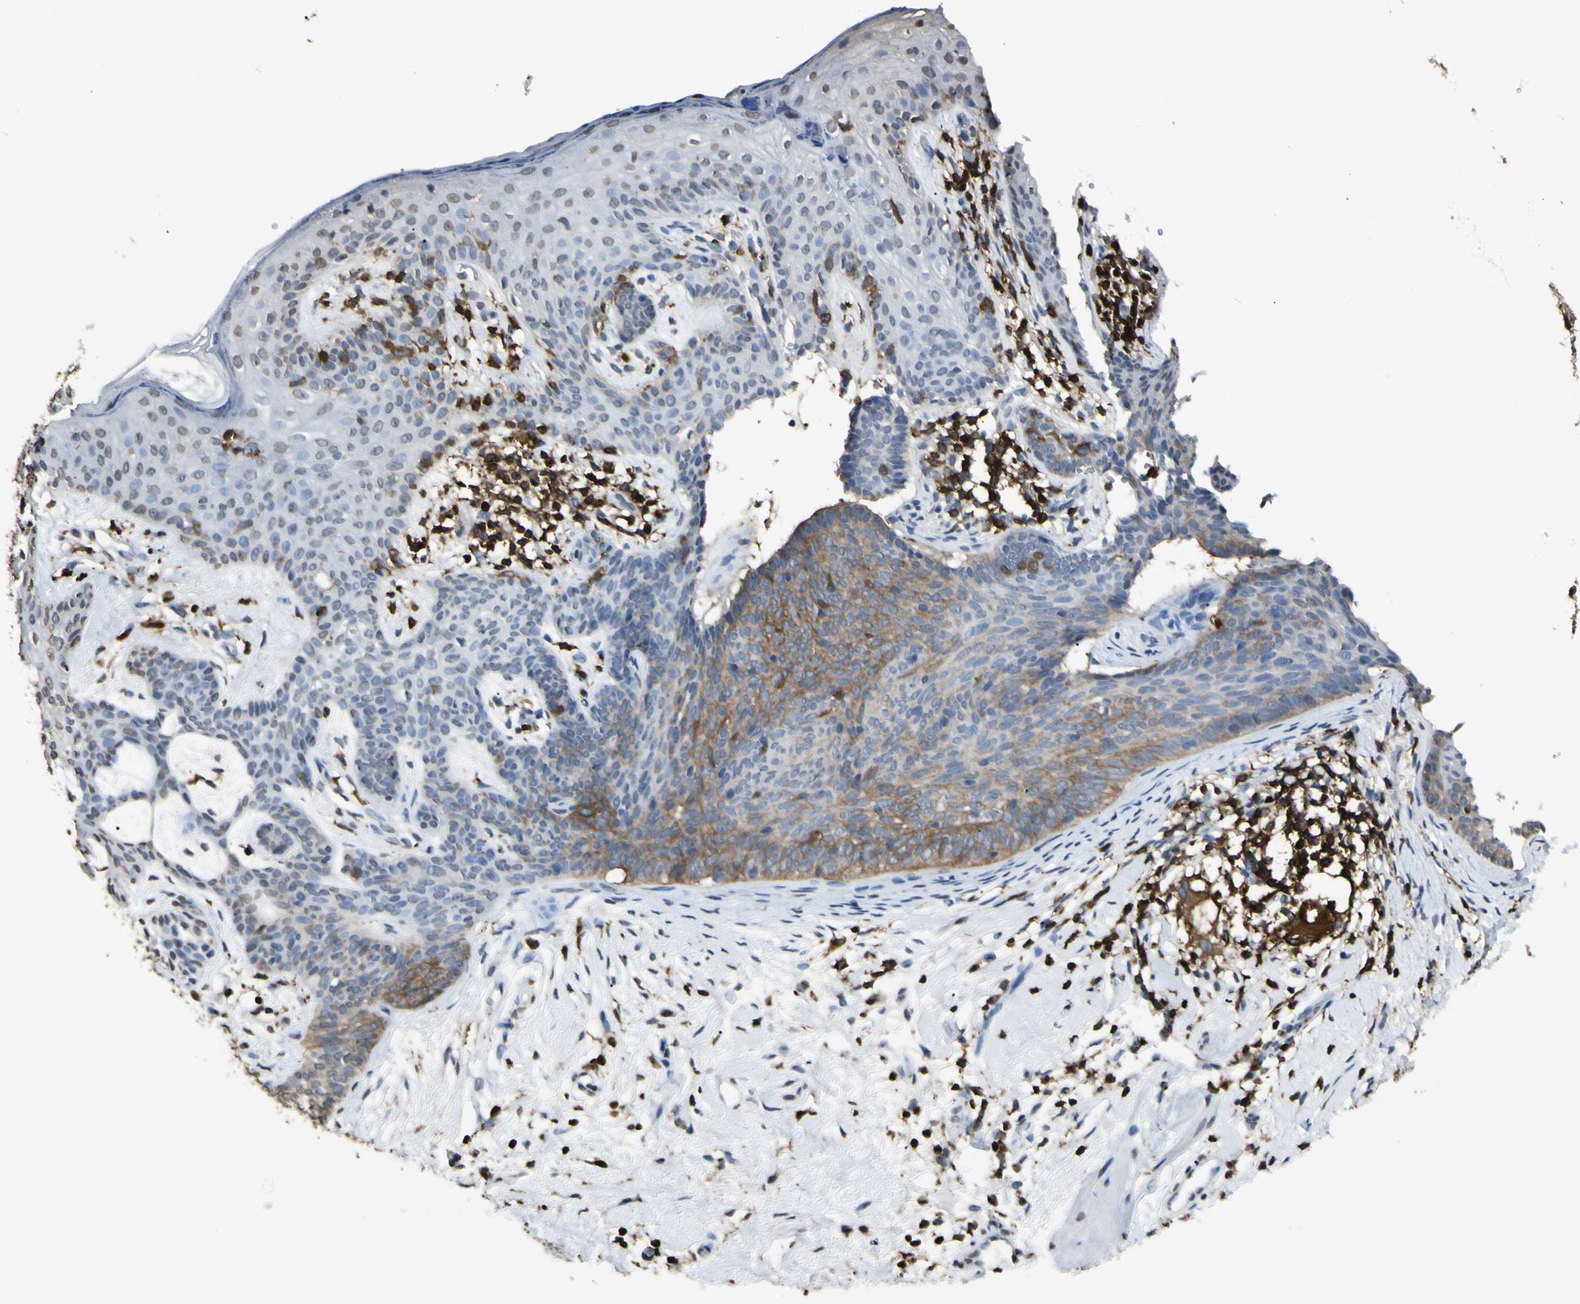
{"staining": {"intensity": "moderate", "quantity": "<25%", "location": "cytoplasmic/membranous"}, "tissue": "skin cancer", "cell_type": "Tumor cells", "image_type": "cancer", "snomed": [{"axis": "morphology", "description": "Developmental malformation"}, {"axis": "morphology", "description": "Basal cell carcinoma"}, {"axis": "topography", "description": "Skin"}], "caption": "Skin cancer (basal cell carcinoma) was stained to show a protein in brown. There is low levels of moderate cytoplasmic/membranous expression in approximately <25% of tumor cells.", "gene": "PSTPIP1", "patient": {"sex": "female", "age": 62}}